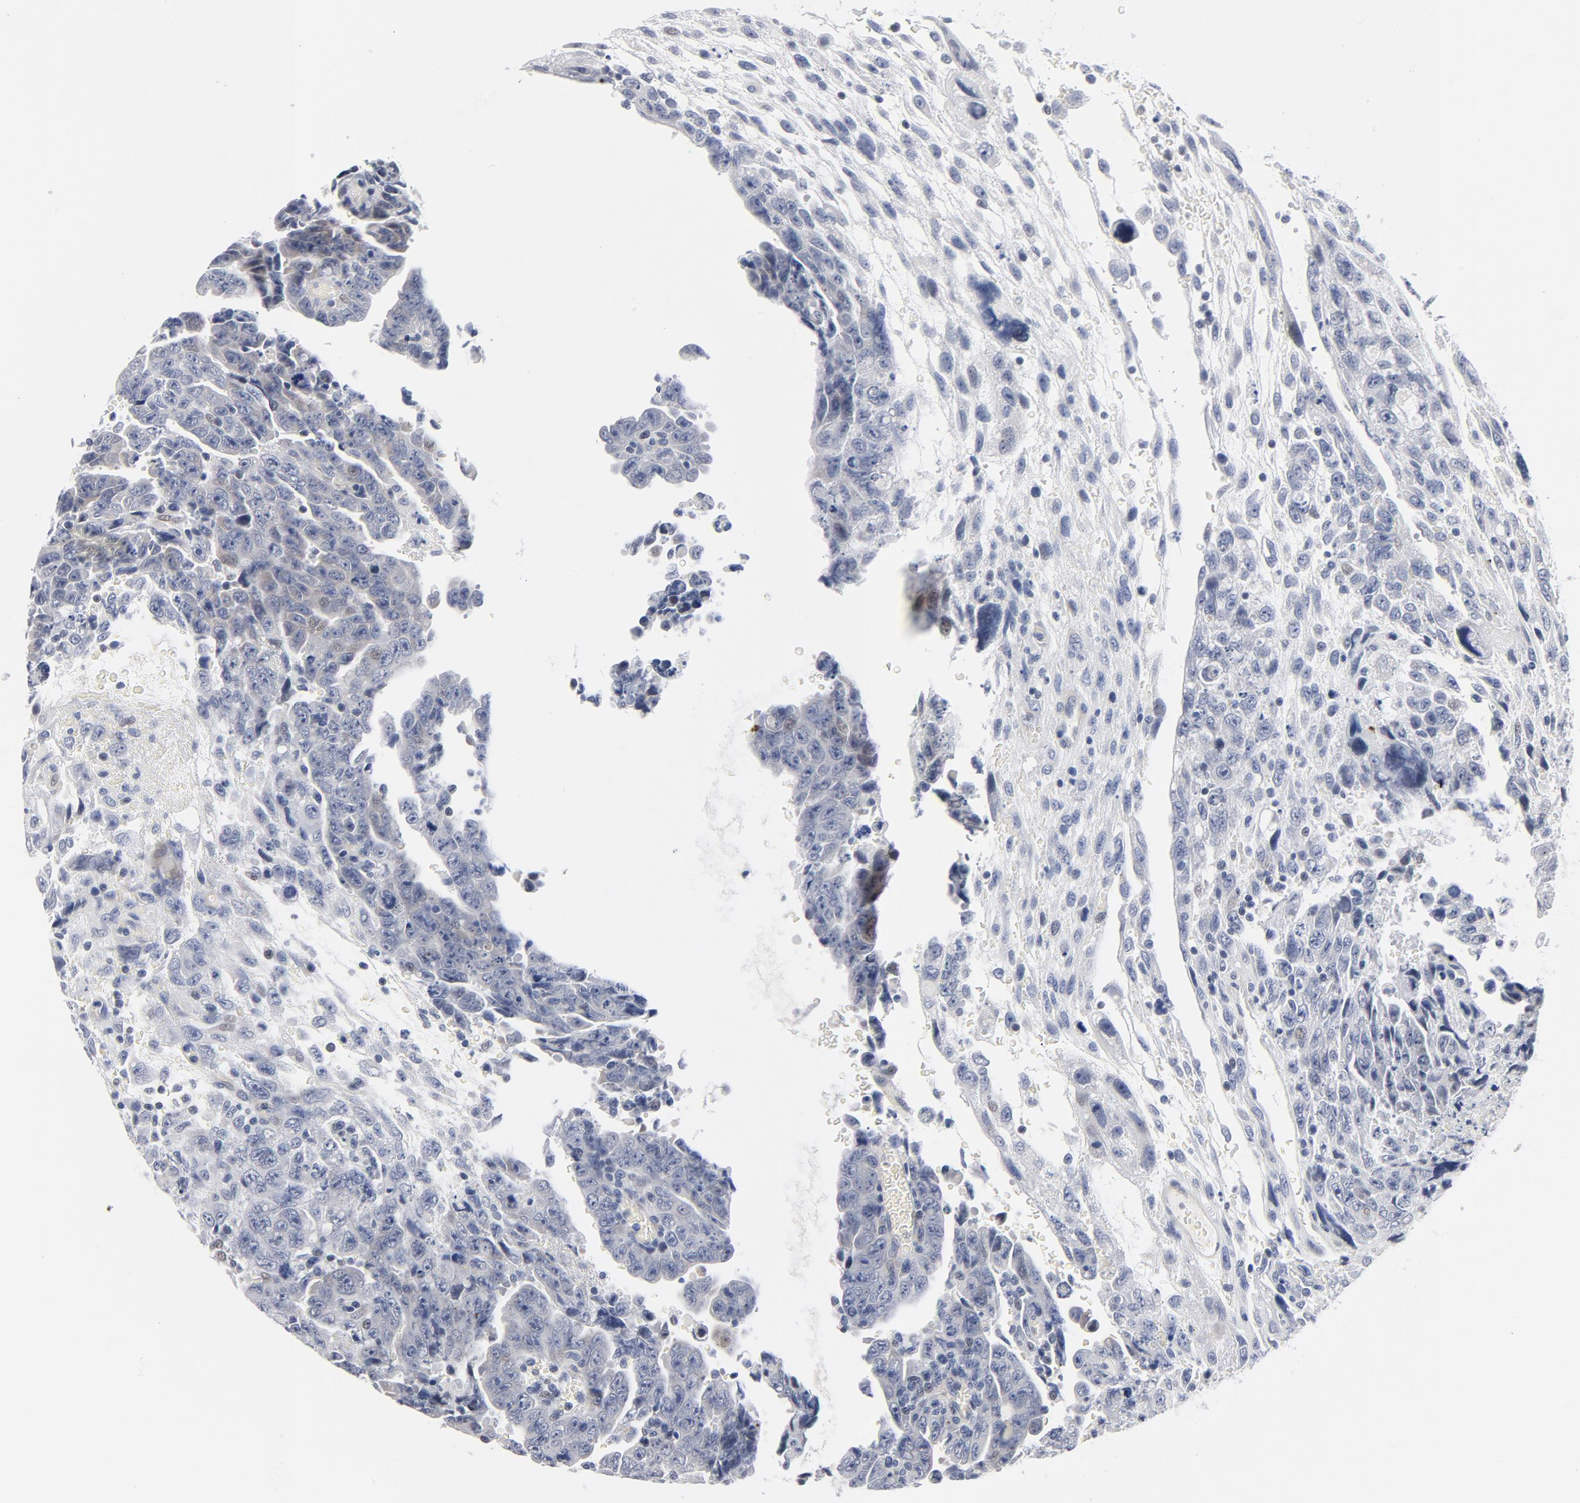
{"staining": {"intensity": "negative", "quantity": "none", "location": "none"}, "tissue": "testis cancer", "cell_type": "Tumor cells", "image_type": "cancer", "snomed": [{"axis": "morphology", "description": "Carcinoma, Embryonal, NOS"}, {"axis": "topography", "description": "Testis"}], "caption": "IHC of embryonal carcinoma (testis) demonstrates no staining in tumor cells.", "gene": "KCNK13", "patient": {"sex": "male", "age": 28}}